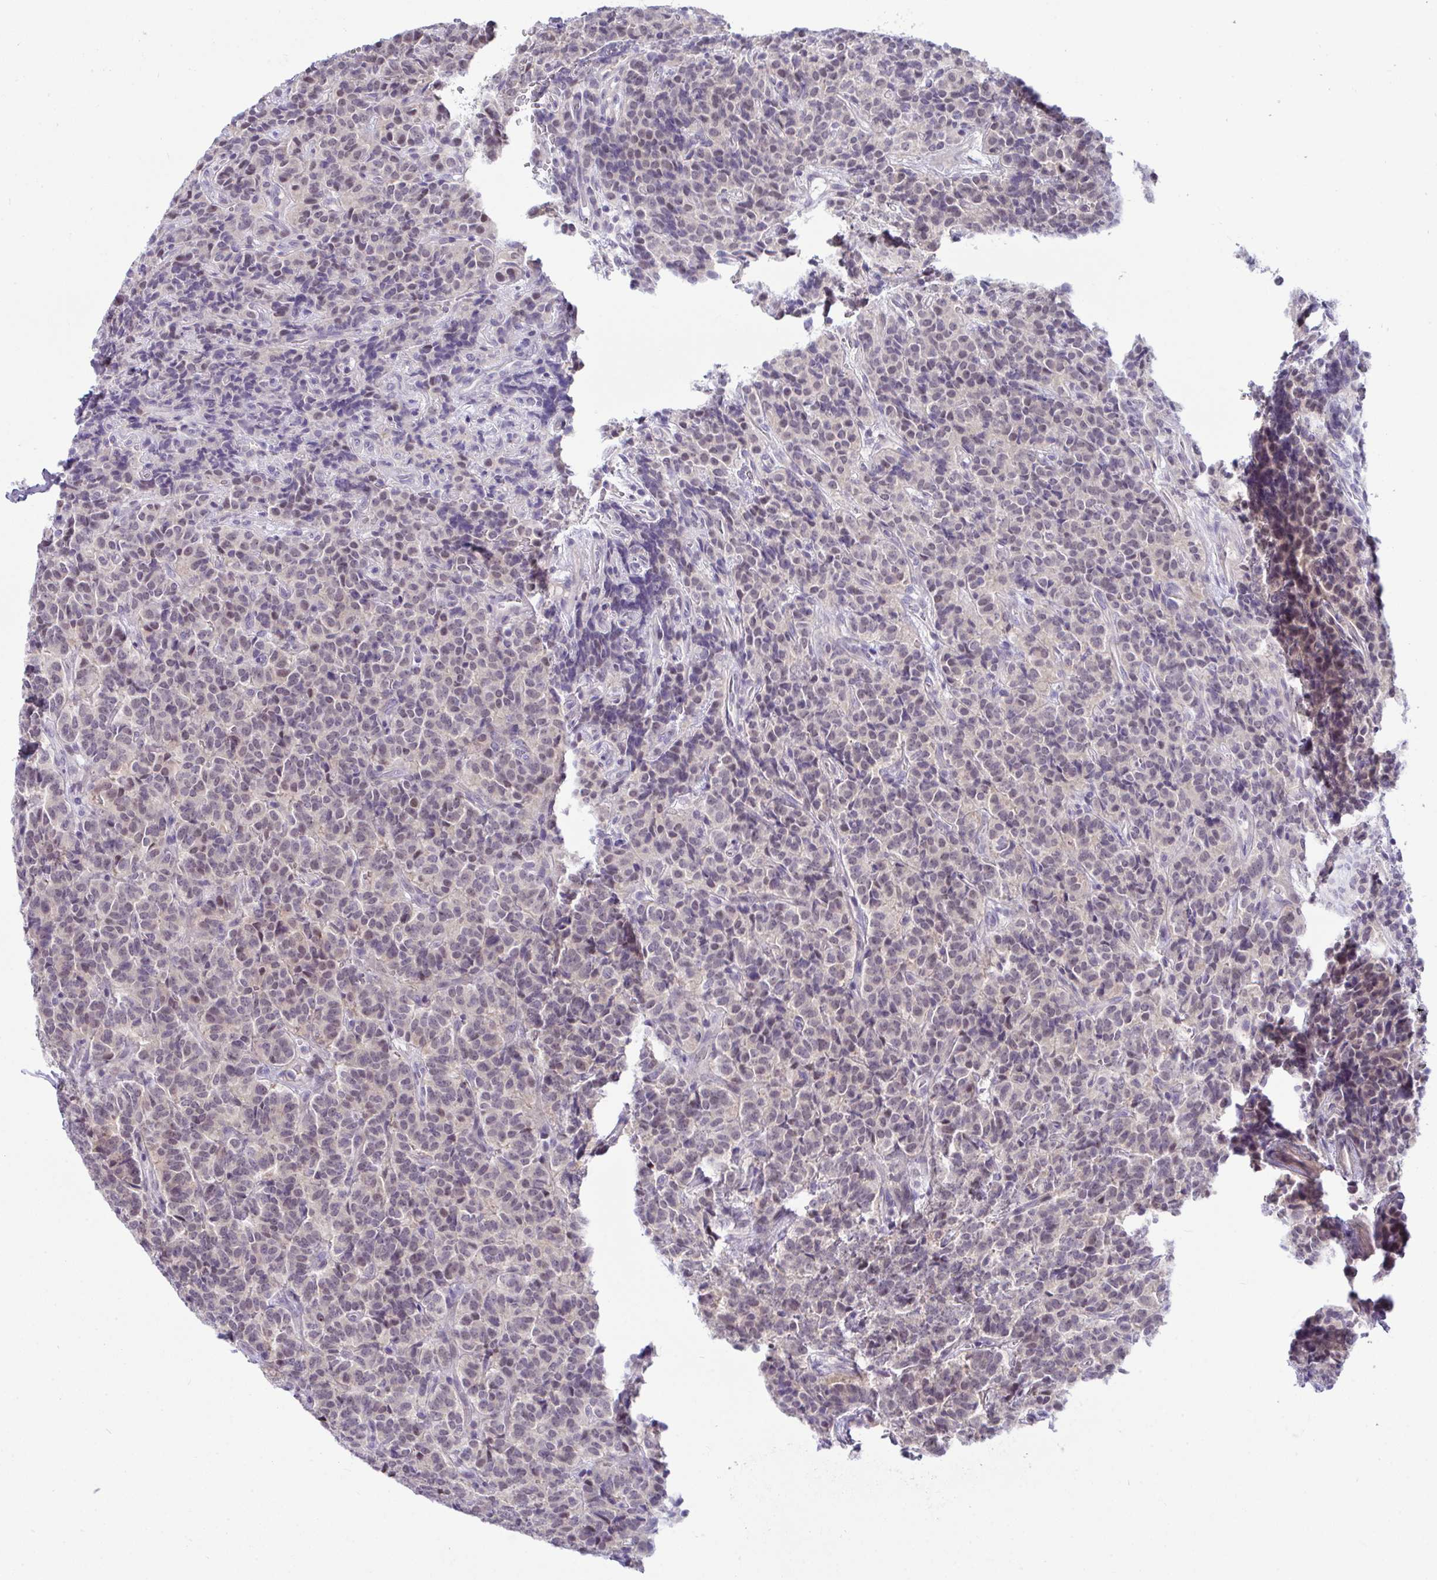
{"staining": {"intensity": "weak", "quantity": "25%-75%", "location": "nuclear"}, "tissue": "carcinoid", "cell_type": "Tumor cells", "image_type": "cancer", "snomed": [{"axis": "morphology", "description": "Carcinoid, malignant, NOS"}, {"axis": "topography", "description": "Pancreas"}], "caption": "Weak nuclear staining for a protein is appreciated in about 25%-75% of tumor cells of carcinoid using IHC.", "gene": "USP35", "patient": {"sex": "male", "age": 36}}